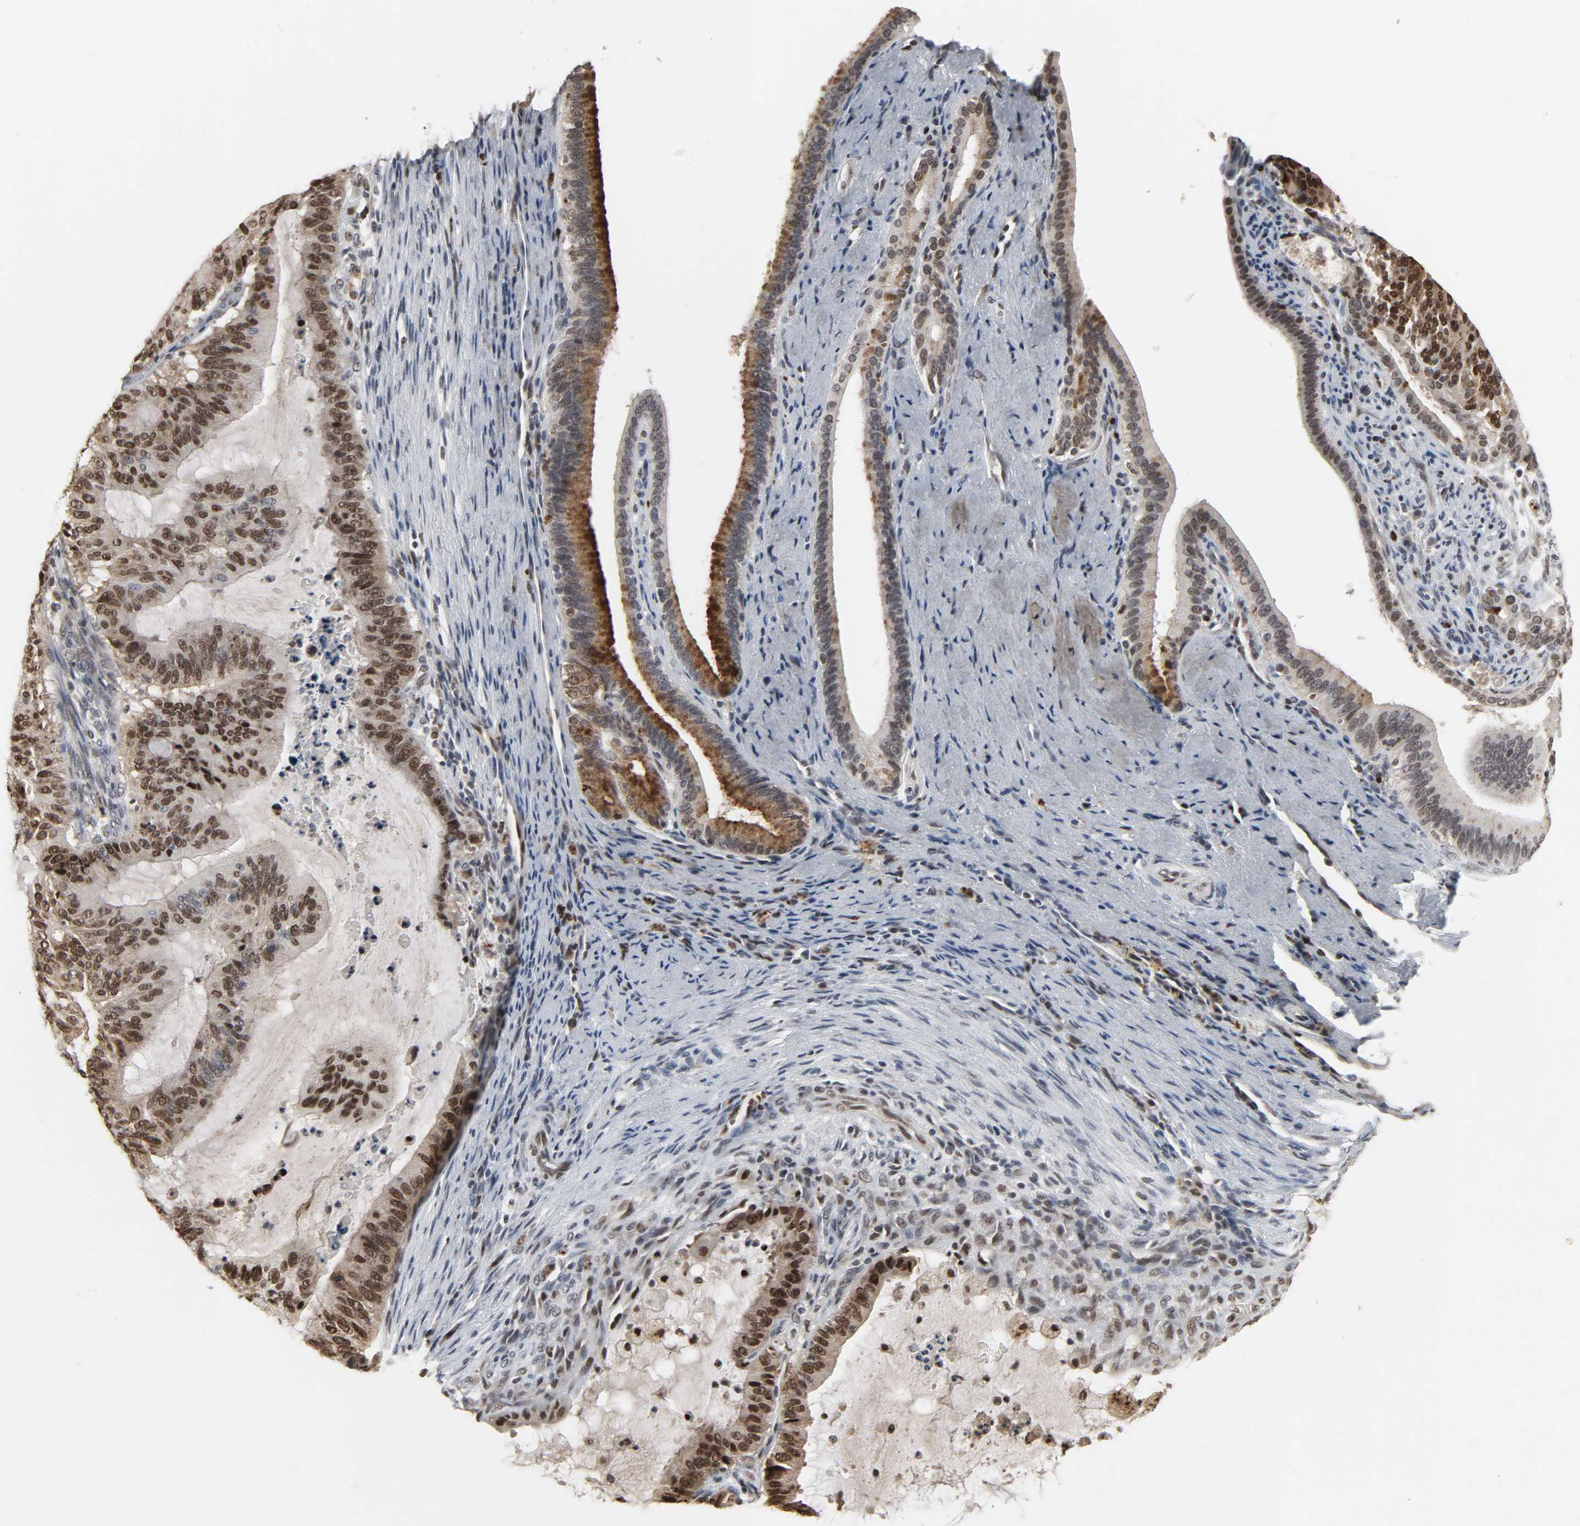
{"staining": {"intensity": "weak", "quantity": ">75%", "location": "nuclear"}, "tissue": "liver cancer", "cell_type": "Tumor cells", "image_type": "cancer", "snomed": [{"axis": "morphology", "description": "Cholangiocarcinoma"}, {"axis": "topography", "description": "Liver"}], "caption": "Brown immunohistochemical staining in liver cancer (cholangiocarcinoma) displays weak nuclear positivity in about >75% of tumor cells.", "gene": "DAZAP1", "patient": {"sex": "female", "age": 73}}